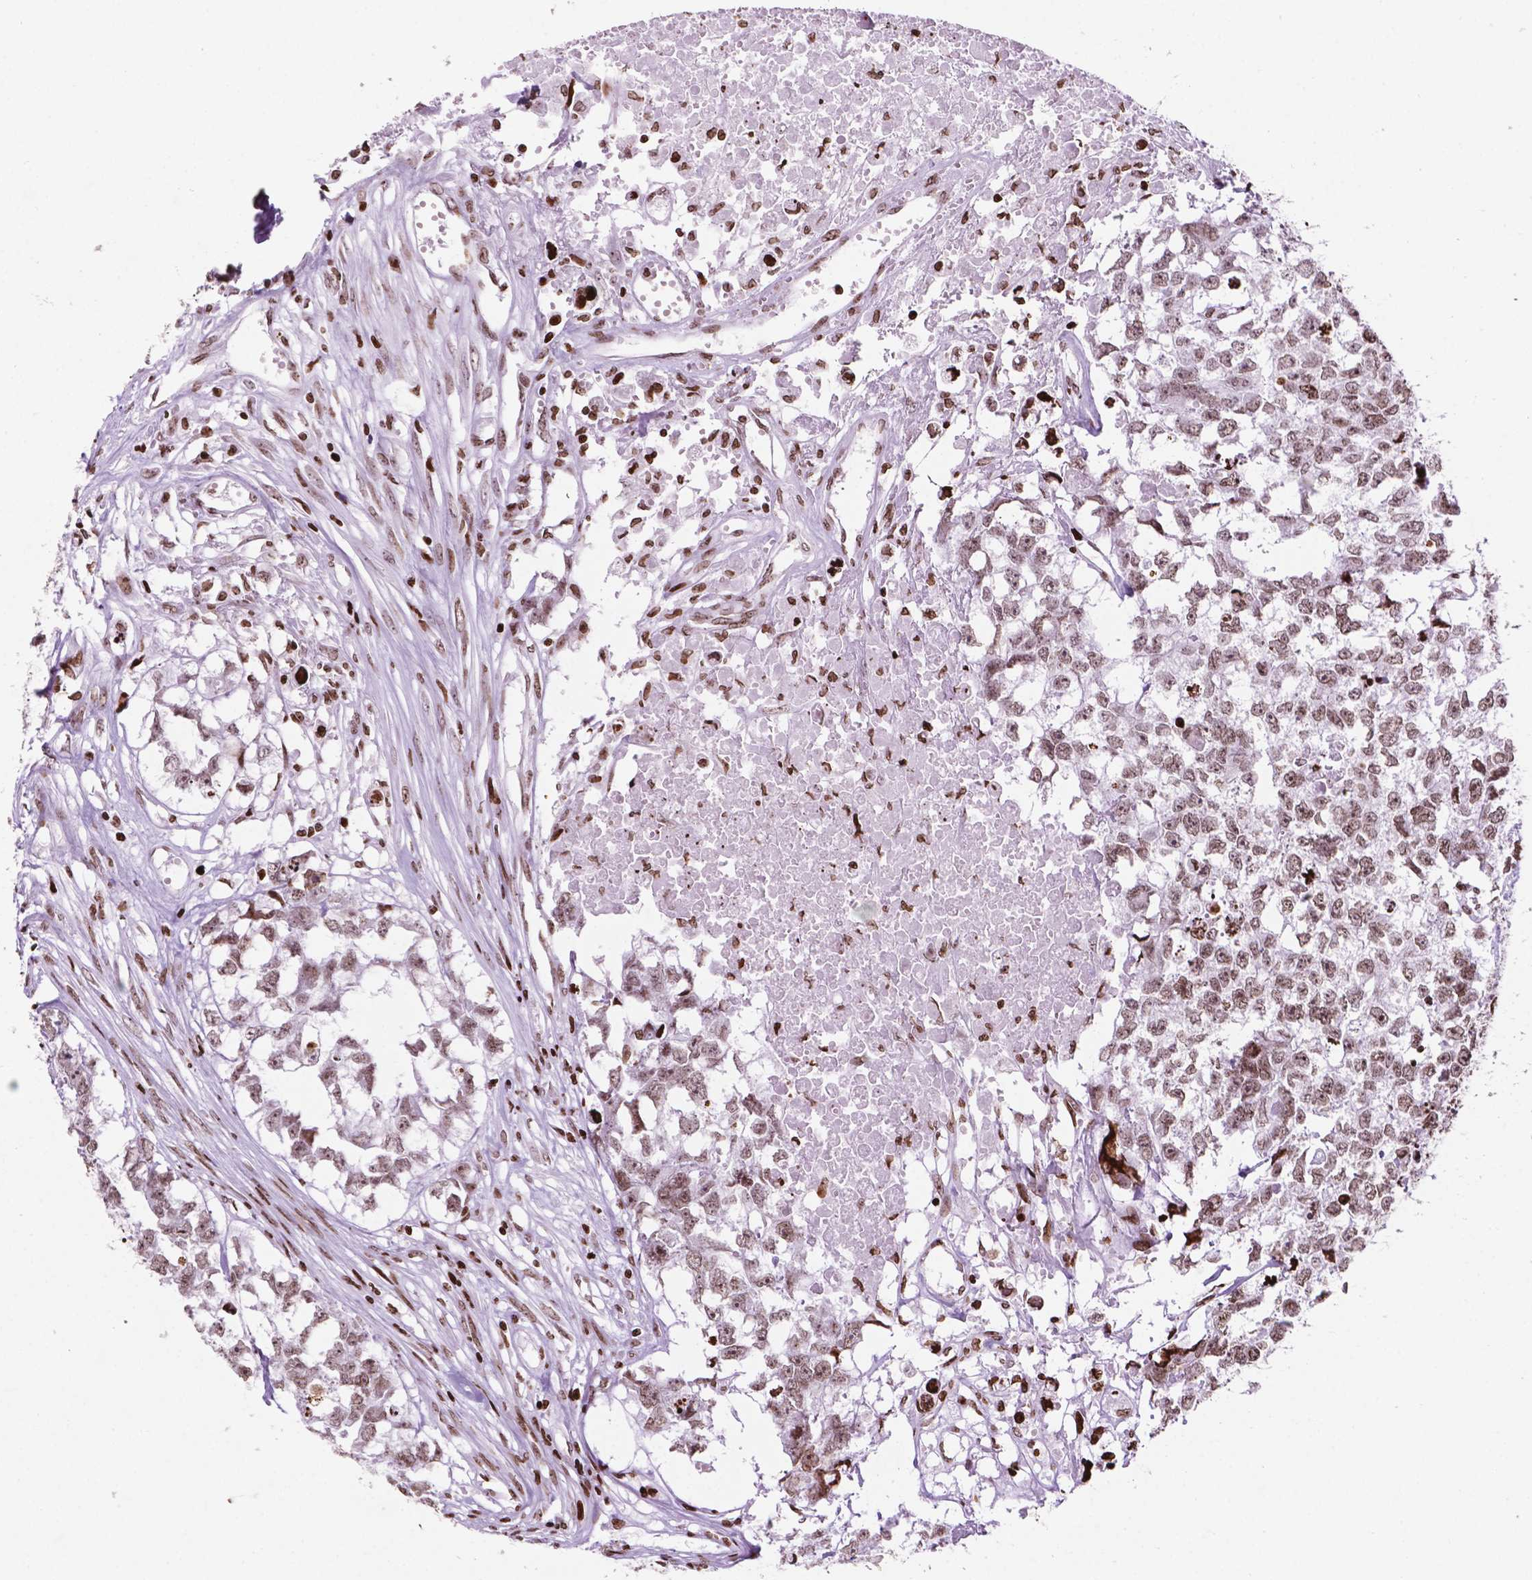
{"staining": {"intensity": "moderate", "quantity": ">75%", "location": "nuclear"}, "tissue": "testis cancer", "cell_type": "Tumor cells", "image_type": "cancer", "snomed": [{"axis": "morphology", "description": "Carcinoma, Embryonal, NOS"}, {"axis": "morphology", "description": "Teratoma, malignant, NOS"}, {"axis": "topography", "description": "Testis"}], "caption": "Immunohistochemistry (IHC) micrograph of neoplastic tissue: testis embryonal carcinoma stained using immunohistochemistry exhibits medium levels of moderate protein expression localized specifically in the nuclear of tumor cells, appearing as a nuclear brown color.", "gene": "TMEM250", "patient": {"sex": "male", "age": 44}}